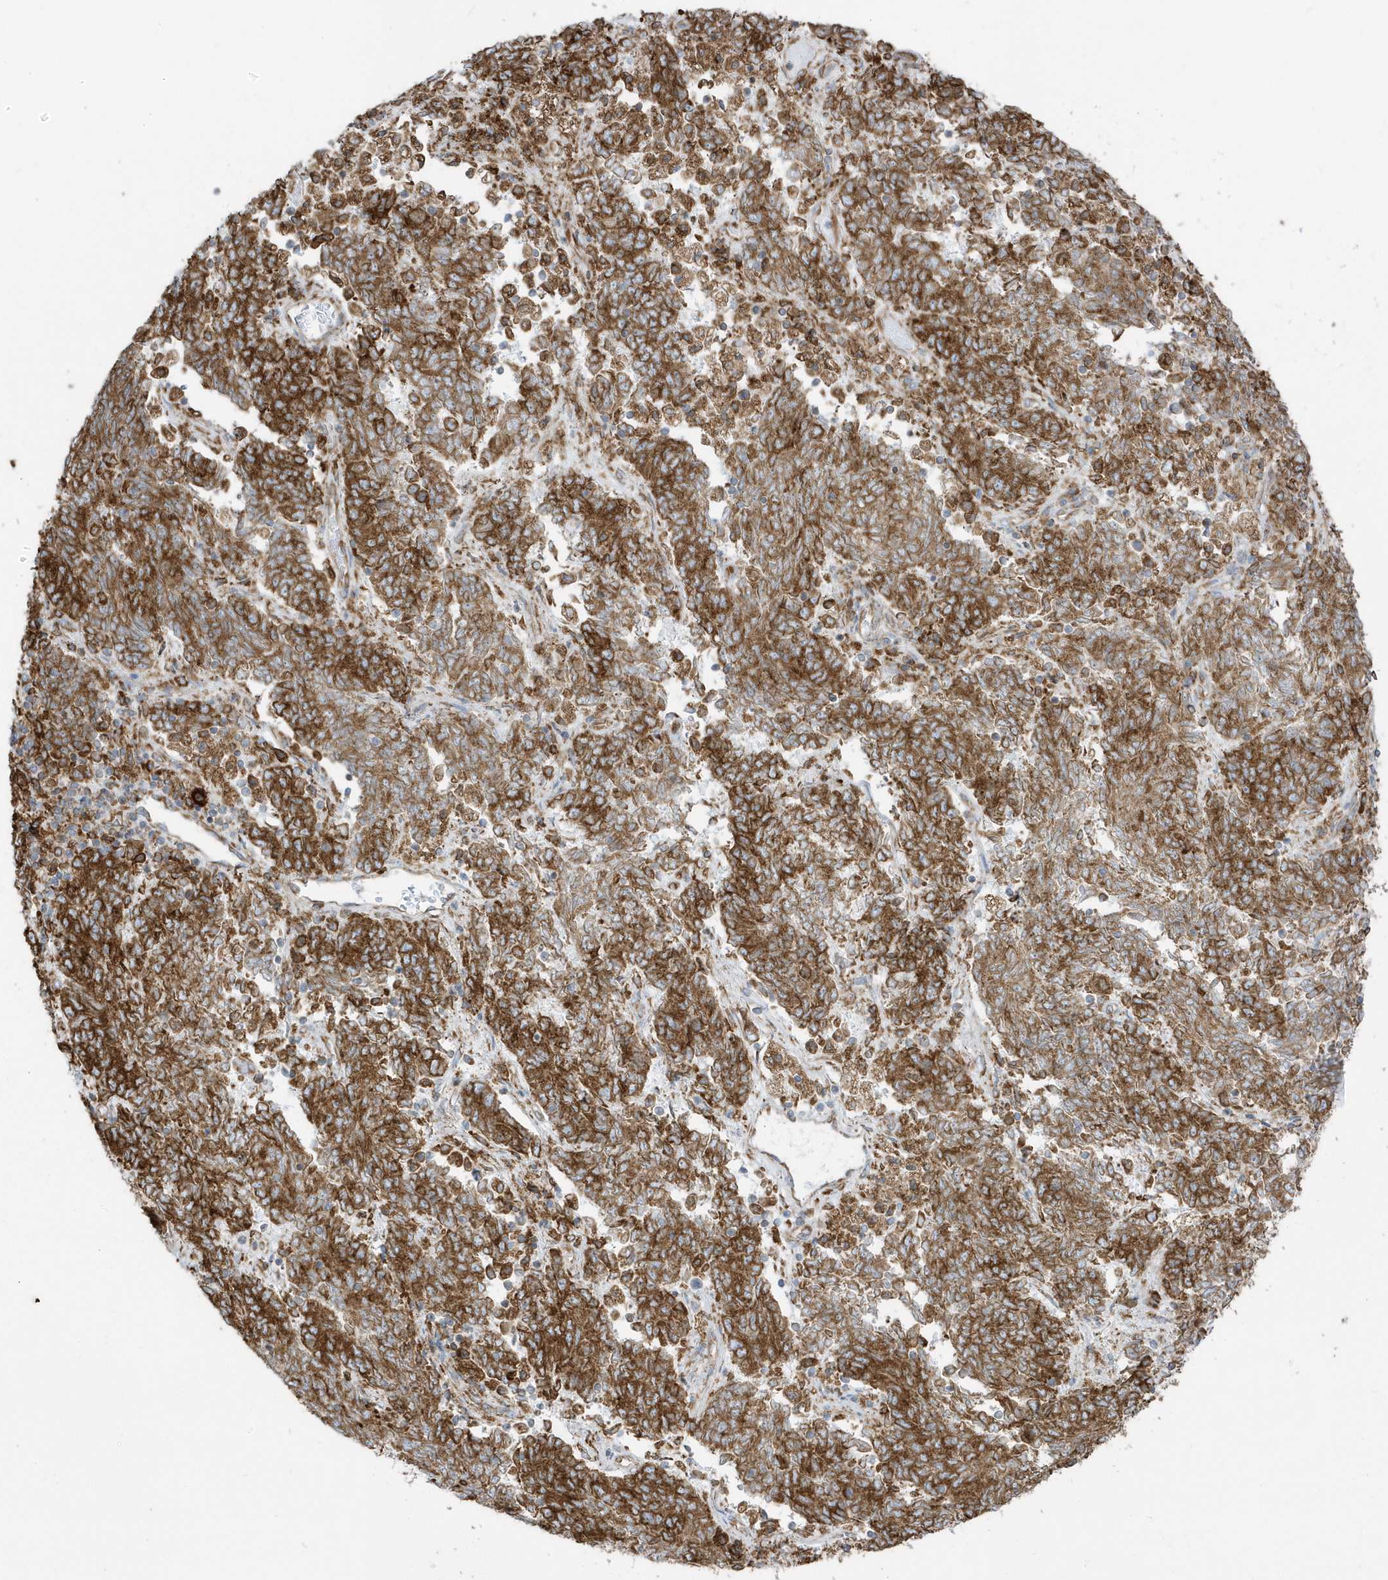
{"staining": {"intensity": "strong", "quantity": ">75%", "location": "cytoplasmic/membranous"}, "tissue": "endometrial cancer", "cell_type": "Tumor cells", "image_type": "cancer", "snomed": [{"axis": "morphology", "description": "Adenocarcinoma, NOS"}, {"axis": "topography", "description": "Endometrium"}], "caption": "The image displays a brown stain indicating the presence of a protein in the cytoplasmic/membranous of tumor cells in adenocarcinoma (endometrial). The protein of interest is stained brown, and the nuclei are stained in blue (DAB (3,3'-diaminobenzidine) IHC with brightfield microscopy, high magnification).", "gene": "PDIA6", "patient": {"sex": "female", "age": 80}}